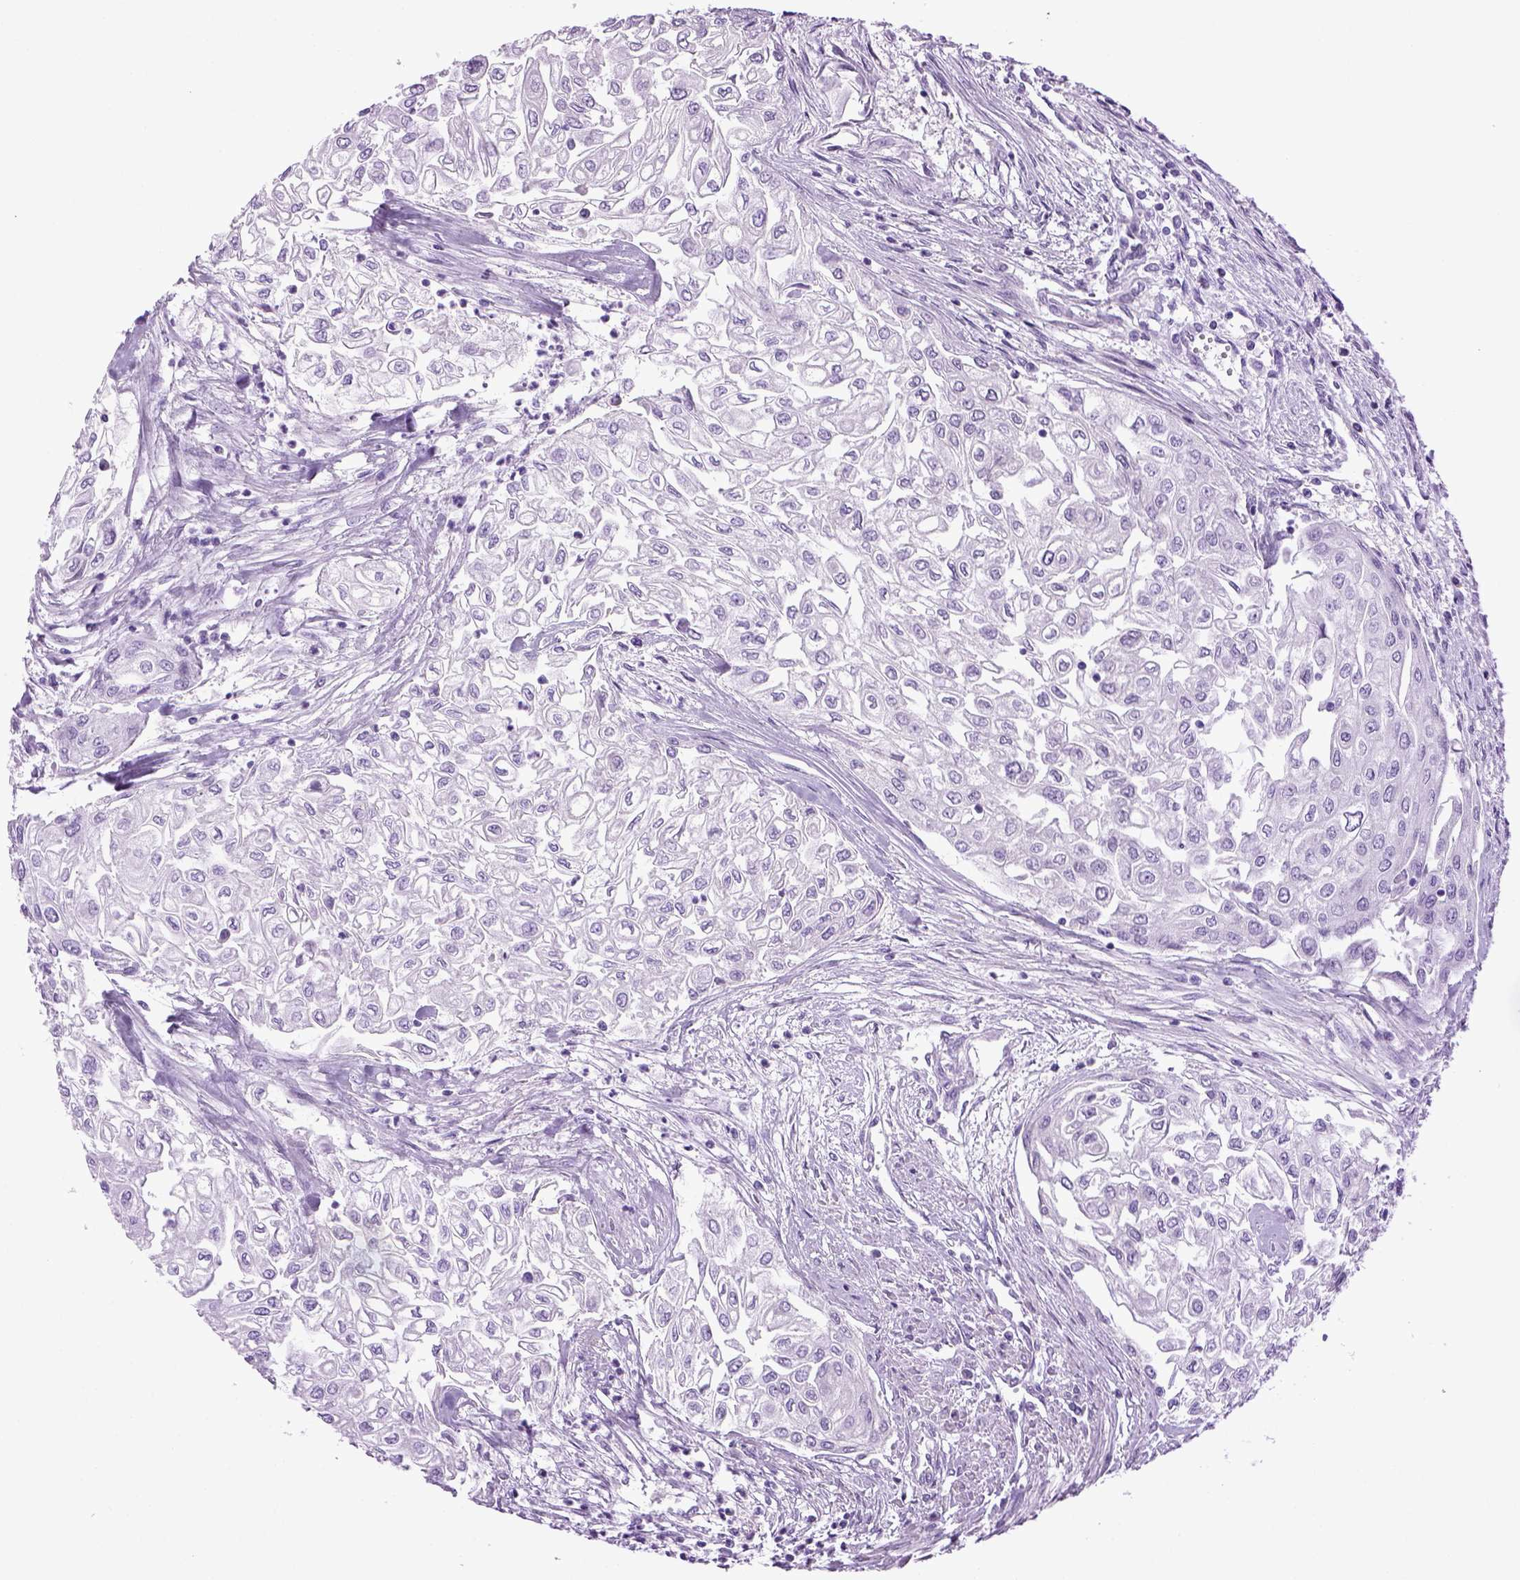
{"staining": {"intensity": "negative", "quantity": "none", "location": "none"}, "tissue": "urothelial cancer", "cell_type": "Tumor cells", "image_type": "cancer", "snomed": [{"axis": "morphology", "description": "Urothelial carcinoma, High grade"}, {"axis": "topography", "description": "Urinary bladder"}], "caption": "Immunohistochemistry of urothelial cancer displays no staining in tumor cells. (DAB (3,3'-diaminobenzidine) IHC with hematoxylin counter stain).", "gene": "HMCN2", "patient": {"sex": "male", "age": 62}}